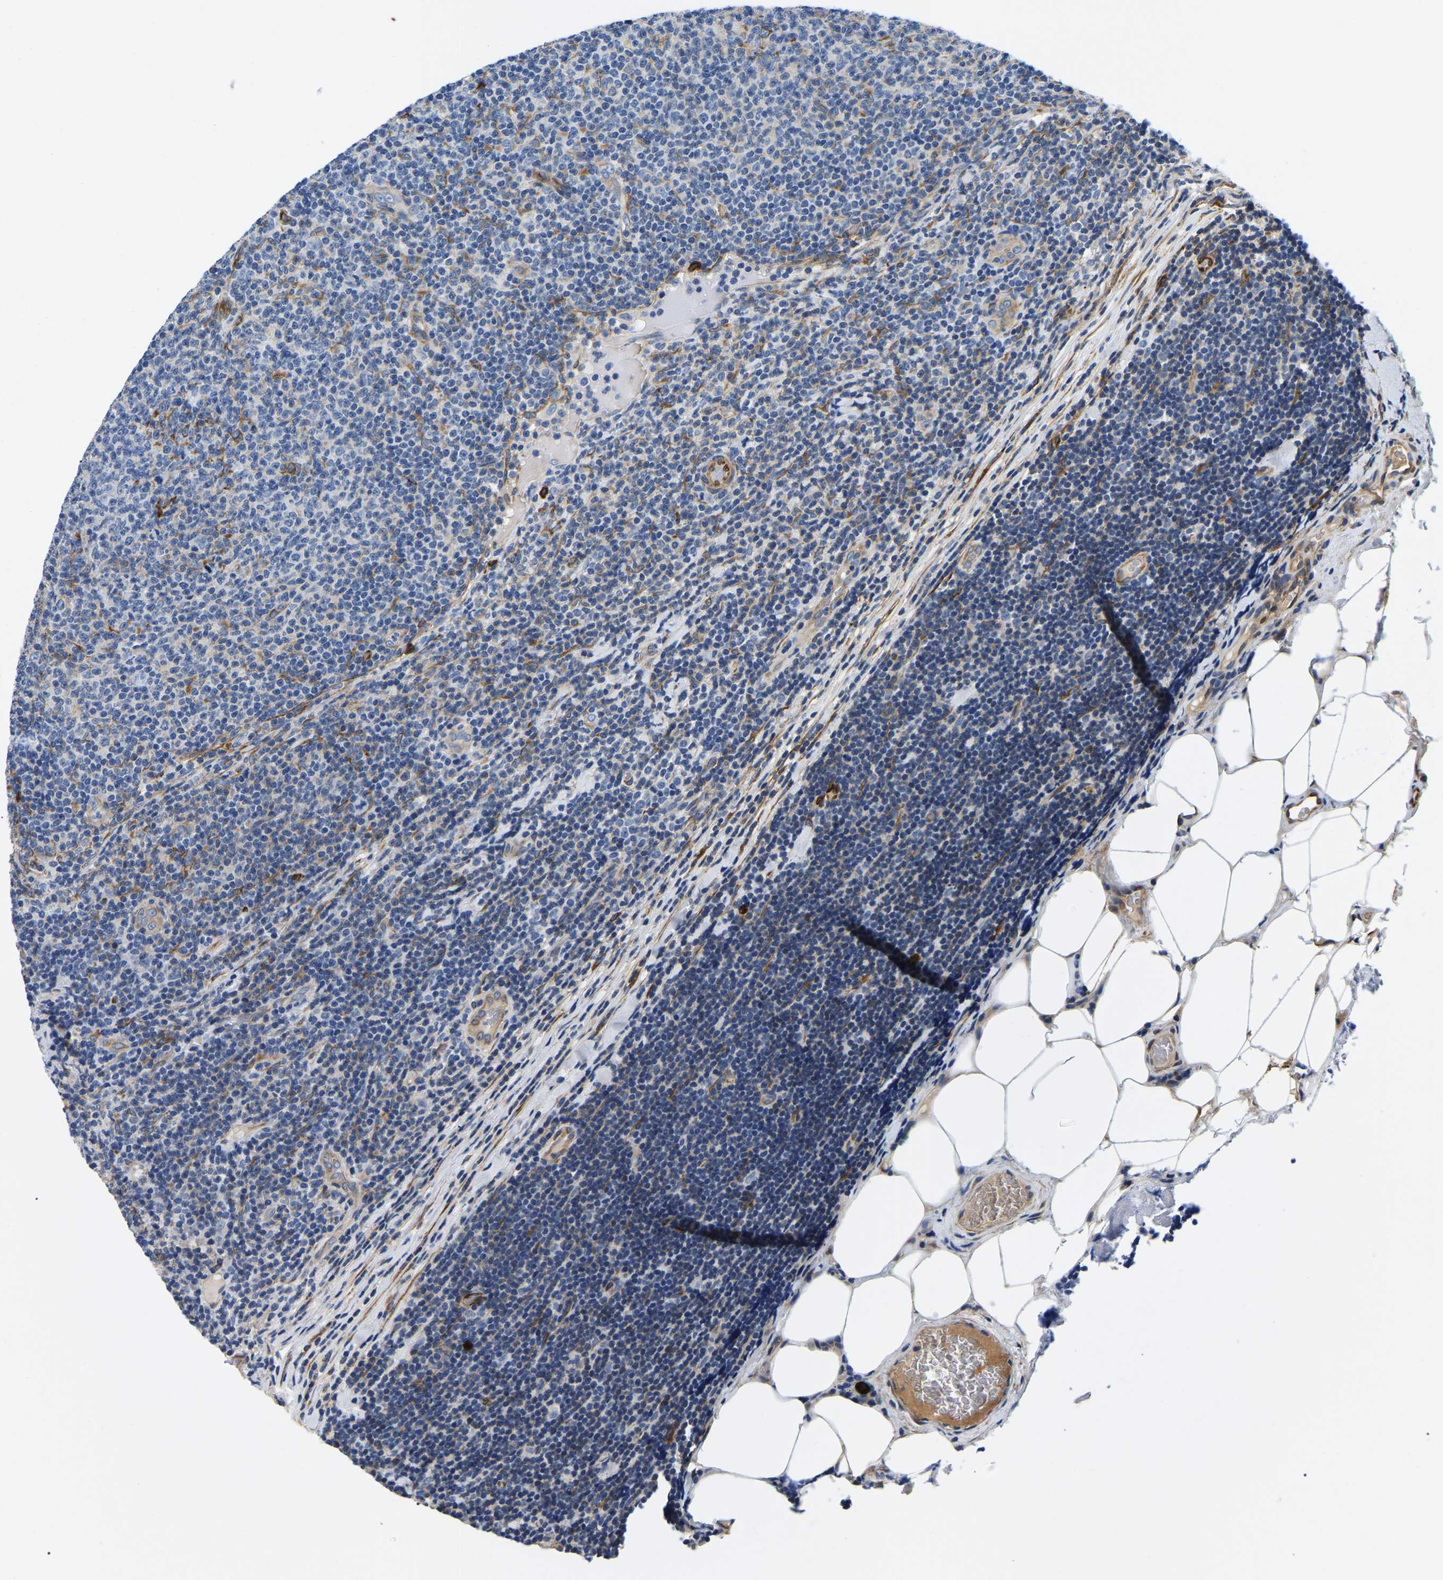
{"staining": {"intensity": "moderate", "quantity": "<25%", "location": "cytoplasmic/membranous"}, "tissue": "lymphoma", "cell_type": "Tumor cells", "image_type": "cancer", "snomed": [{"axis": "morphology", "description": "Malignant lymphoma, non-Hodgkin's type, Low grade"}, {"axis": "topography", "description": "Lymph node"}], "caption": "Malignant lymphoma, non-Hodgkin's type (low-grade) was stained to show a protein in brown. There is low levels of moderate cytoplasmic/membranous expression in approximately <25% of tumor cells.", "gene": "DUSP8", "patient": {"sex": "male", "age": 66}}